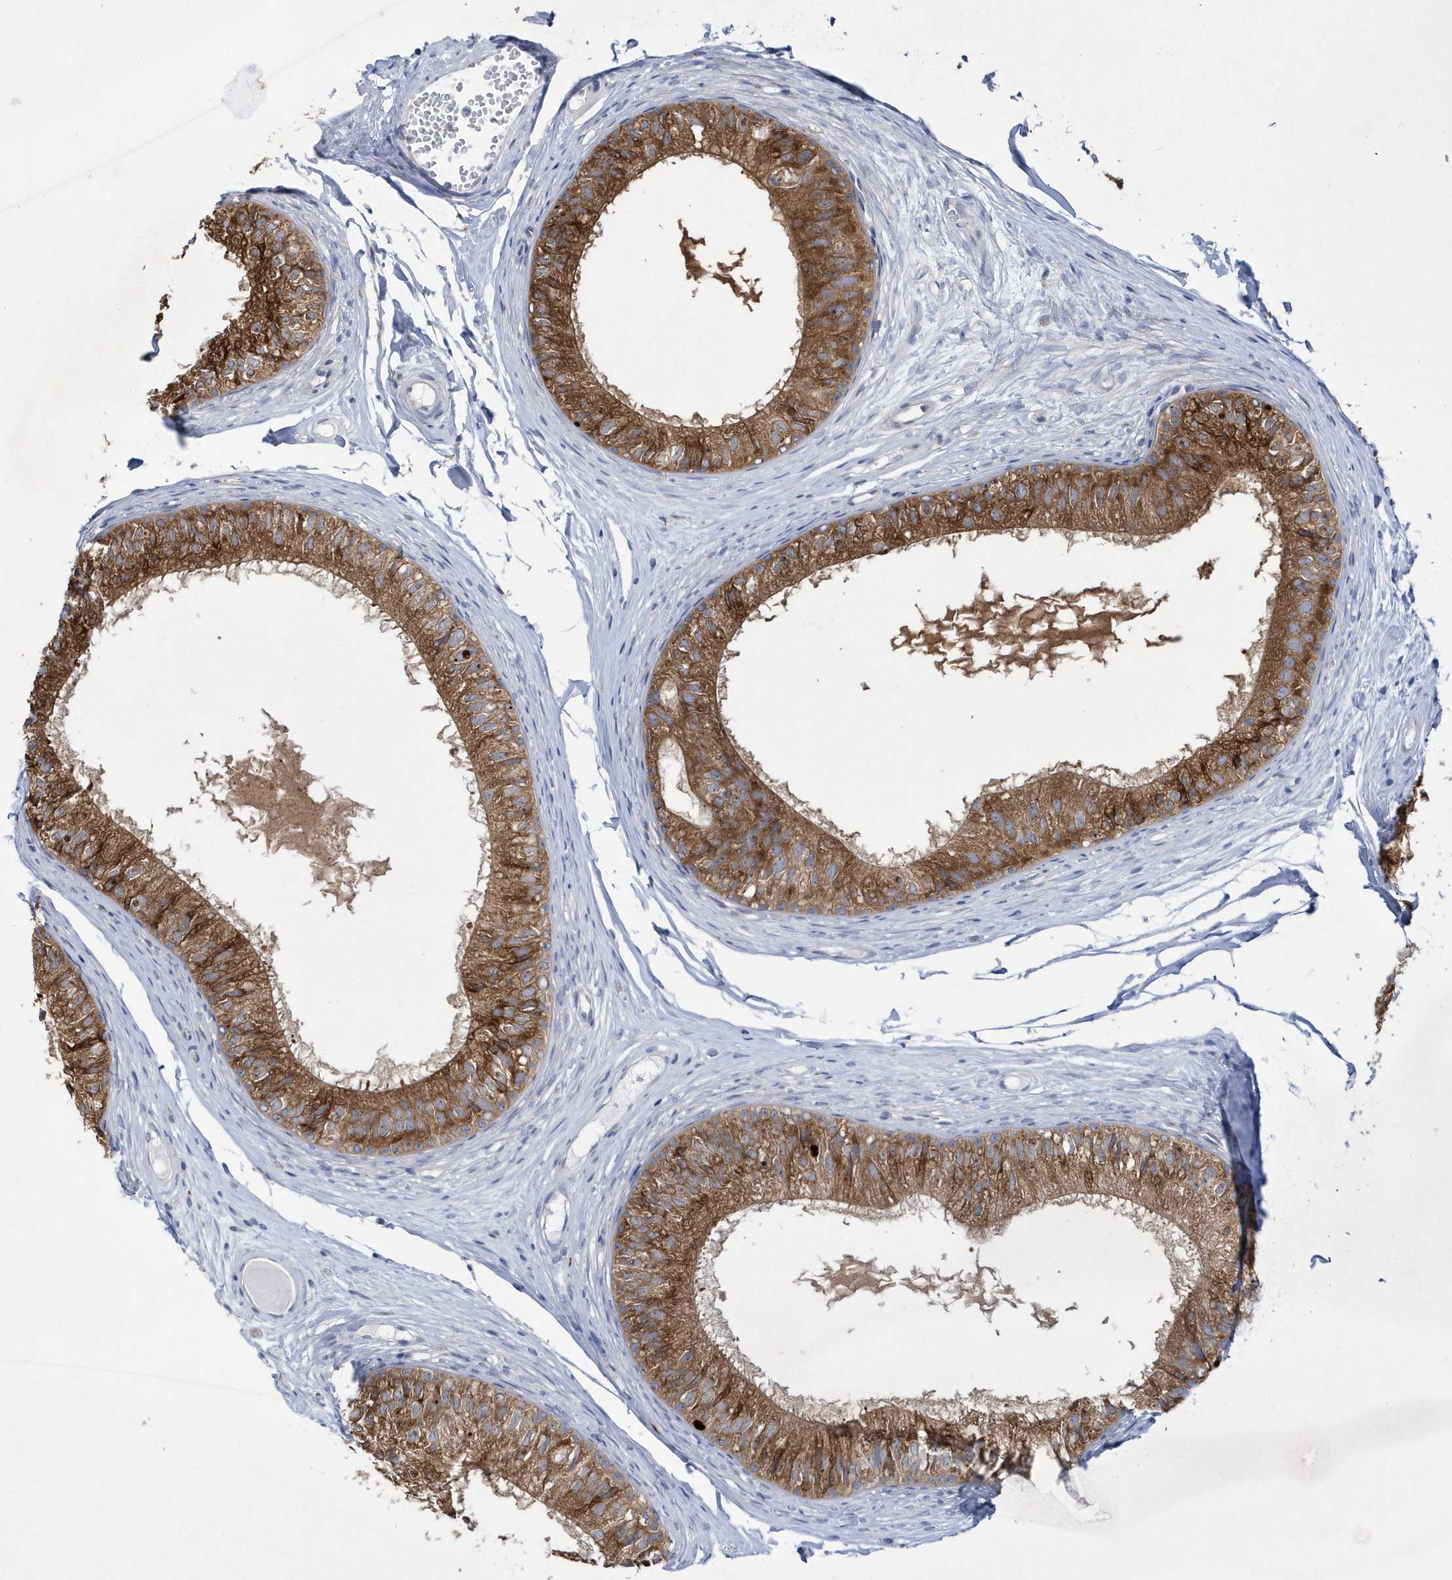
{"staining": {"intensity": "moderate", "quantity": ">75%", "location": "cytoplasmic/membranous"}, "tissue": "epididymis", "cell_type": "Glandular cells", "image_type": "normal", "snomed": [{"axis": "morphology", "description": "Normal tissue, NOS"}, {"axis": "morphology", "description": "Seminoma in situ"}, {"axis": "topography", "description": "Testis"}, {"axis": "topography", "description": "Epididymis"}], "caption": "This is a photomicrograph of immunohistochemistry (IHC) staining of benign epididymis, which shows moderate positivity in the cytoplasmic/membranous of glandular cells.", "gene": "MED31", "patient": {"sex": "male", "age": 28}}